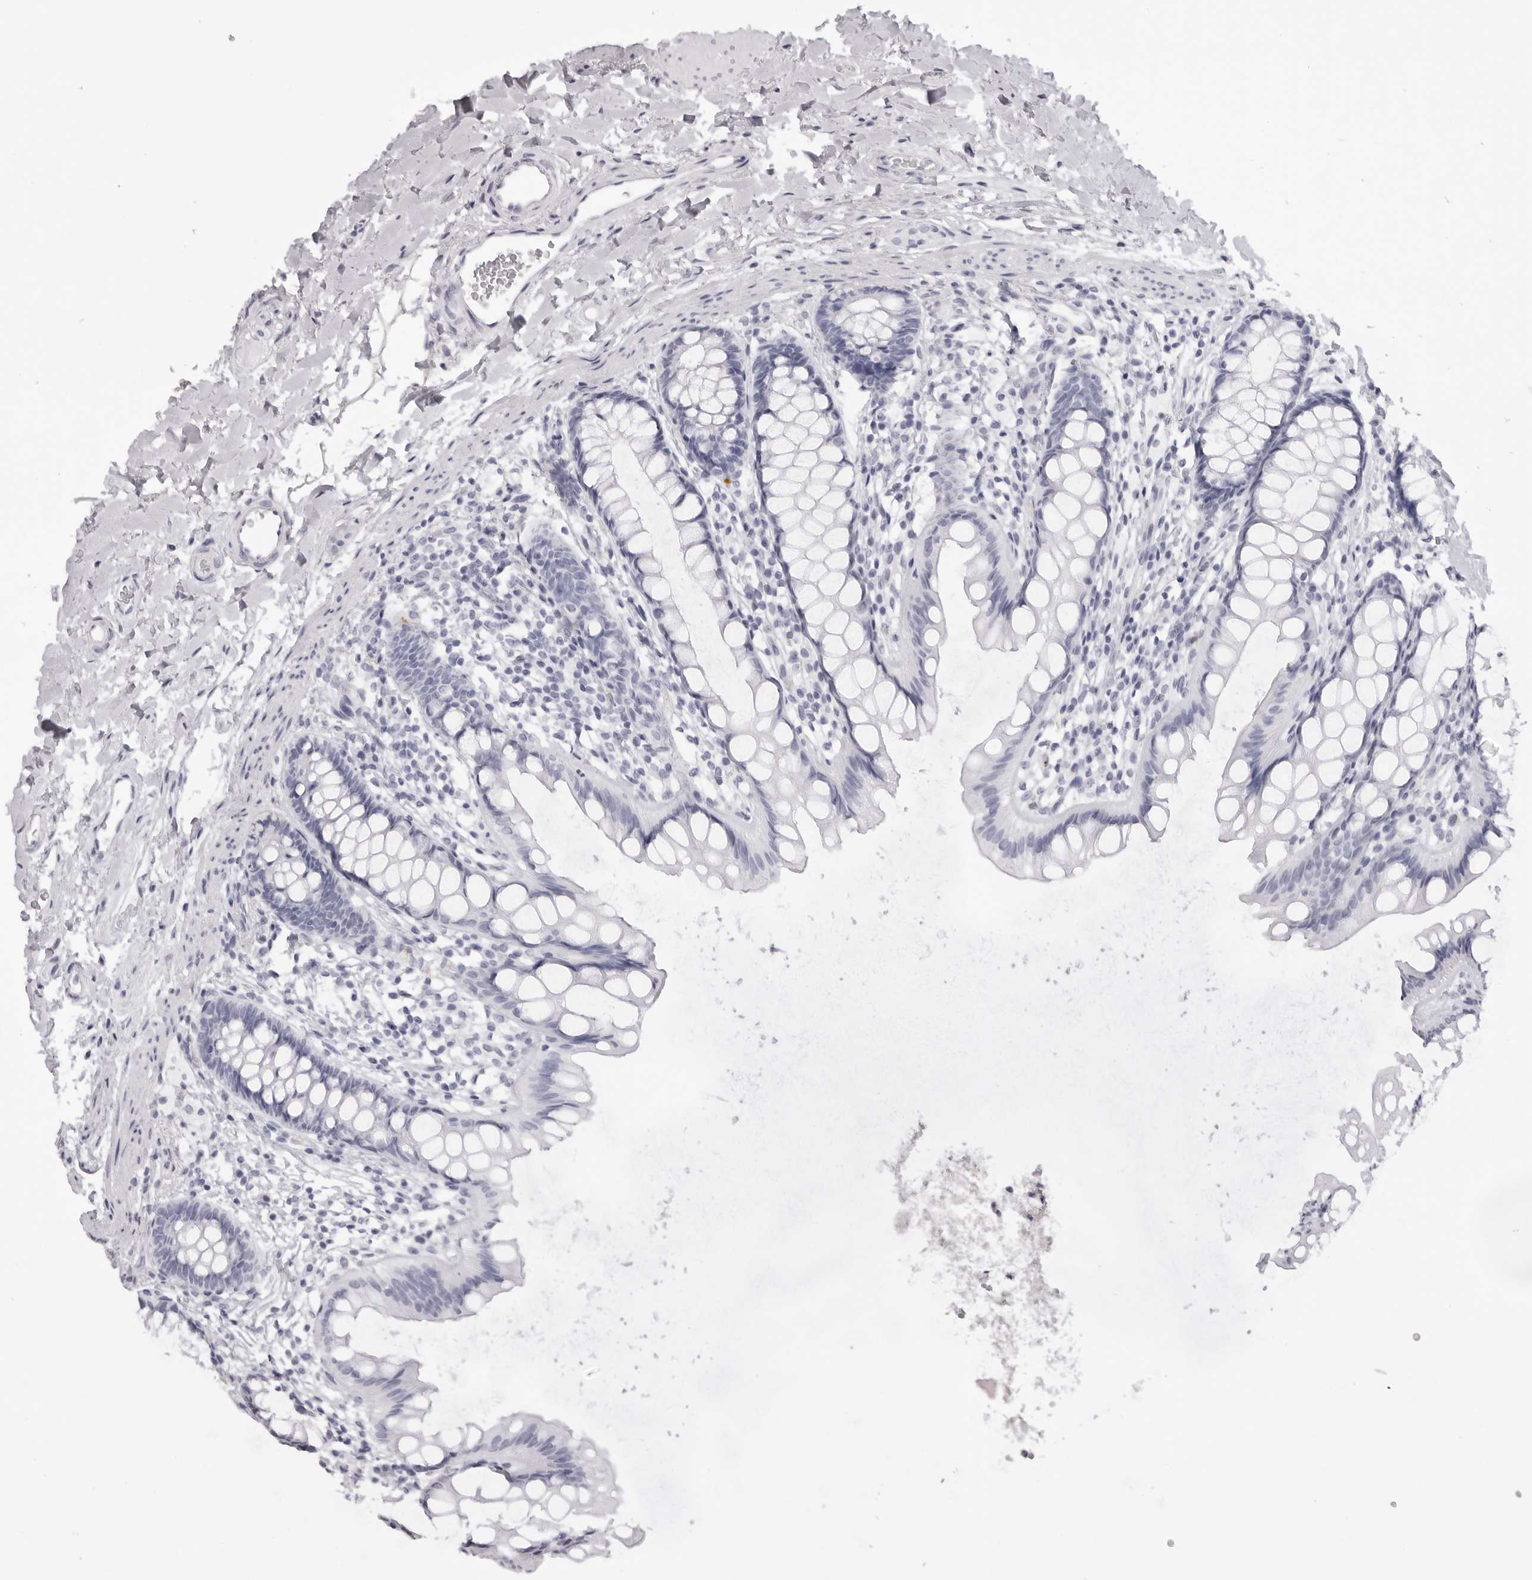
{"staining": {"intensity": "negative", "quantity": "none", "location": "none"}, "tissue": "rectum", "cell_type": "Glandular cells", "image_type": "normal", "snomed": [{"axis": "morphology", "description": "Normal tissue, NOS"}, {"axis": "topography", "description": "Rectum"}], "caption": "IHC image of benign human rectum stained for a protein (brown), which demonstrates no staining in glandular cells. Nuclei are stained in blue.", "gene": "RHO", "patient": {"sex": "female", "age": 65}}